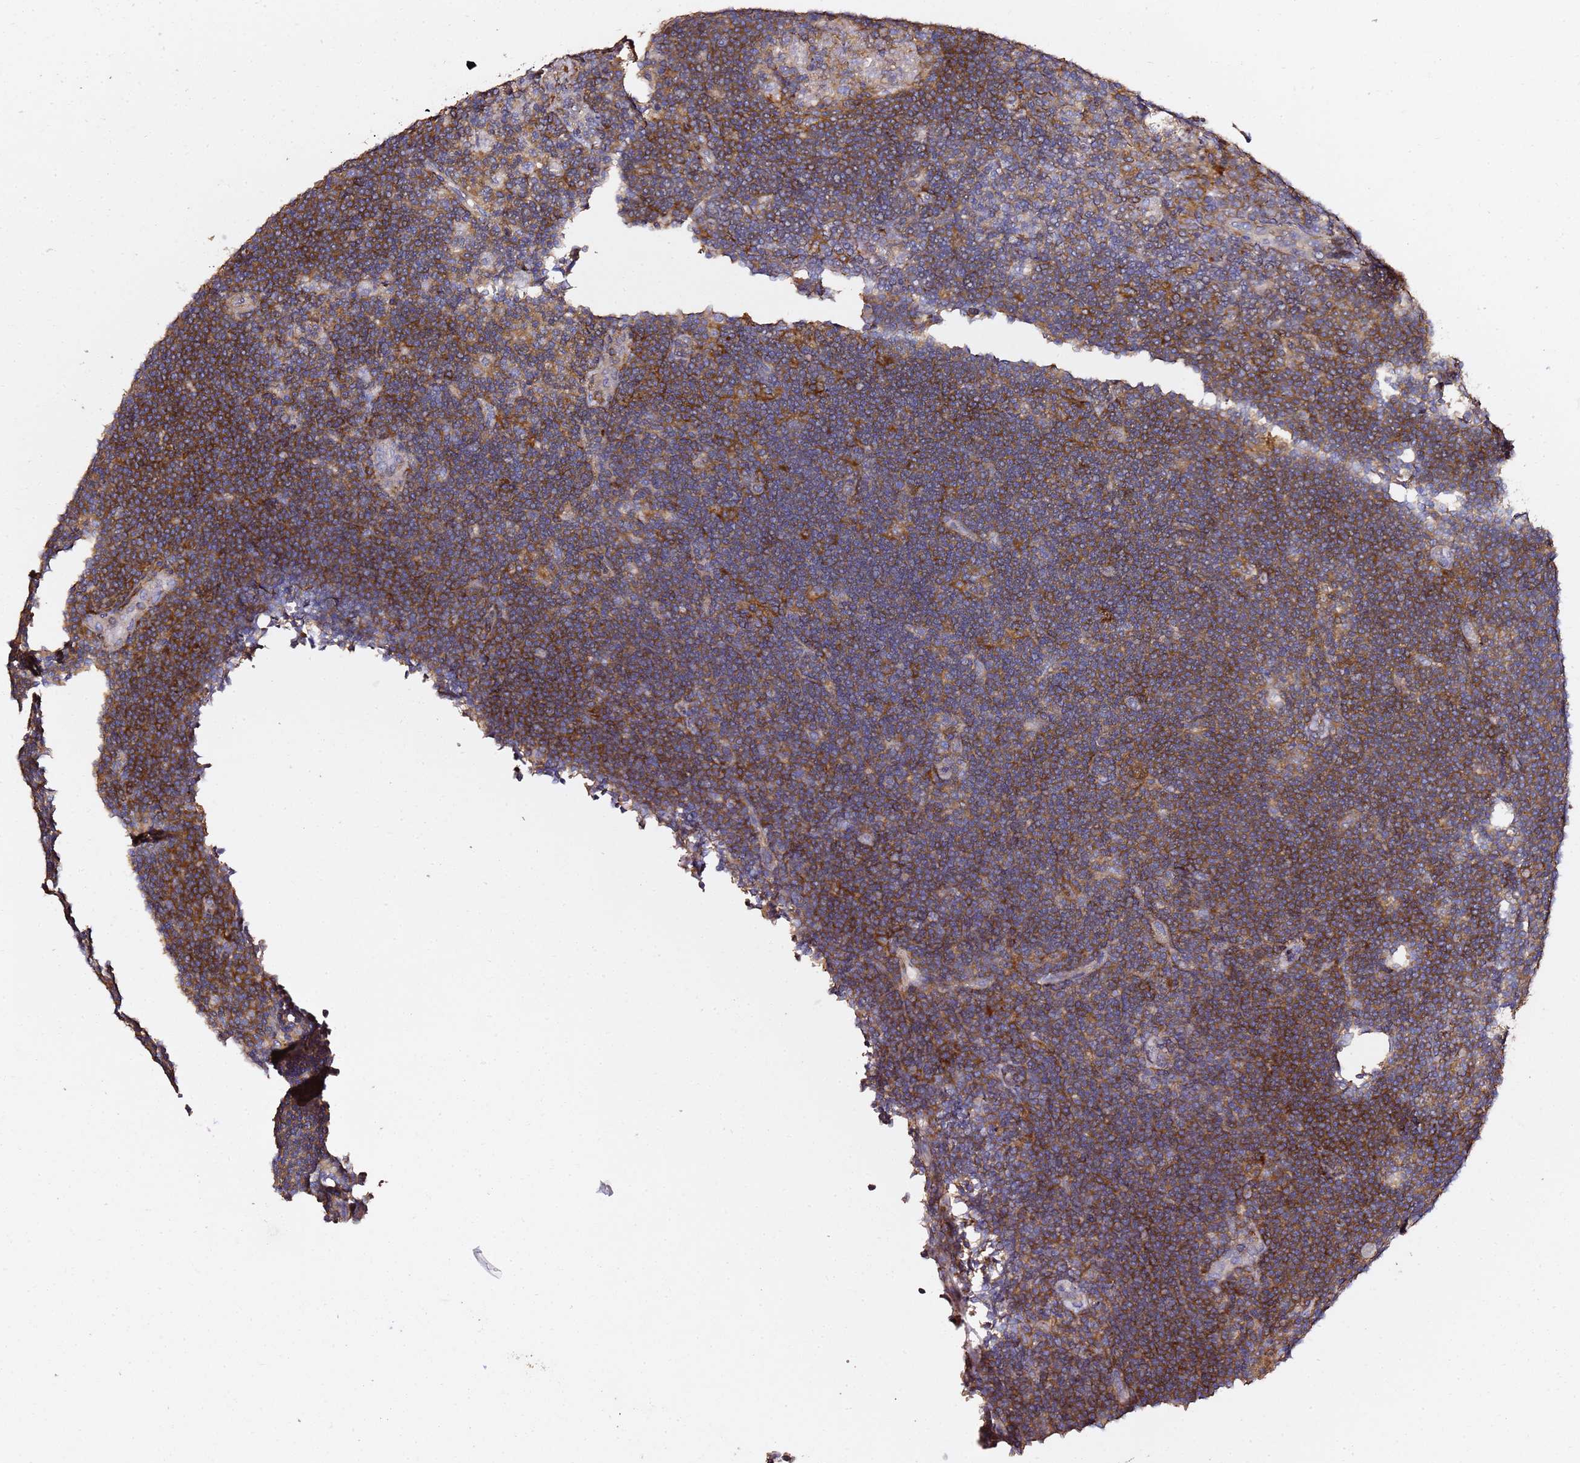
{"staining": {"intensity": "weak", "quantity": "<25%", "location": "cytoplasmic/membranous"}, "tissue": "lymphoma", "cell_type": "Tumor cells", "image_type": "cancer", "snomed": [{"axis": "morphology", "description": "Hodgkin's disease, NOS"}, {"axis": "topography", "description": "Lymph node"}], "caption": "Immunohistochemistry photomicrograph of human Hodgkin's disease stained for a protein (brown), which demonstrates no expression in tumor cells. (DAB immunohistochemistry with hematoxylin counter stain).", "gene": "ZFP36L2", "patient": {"sex": "female", "age": 57}}